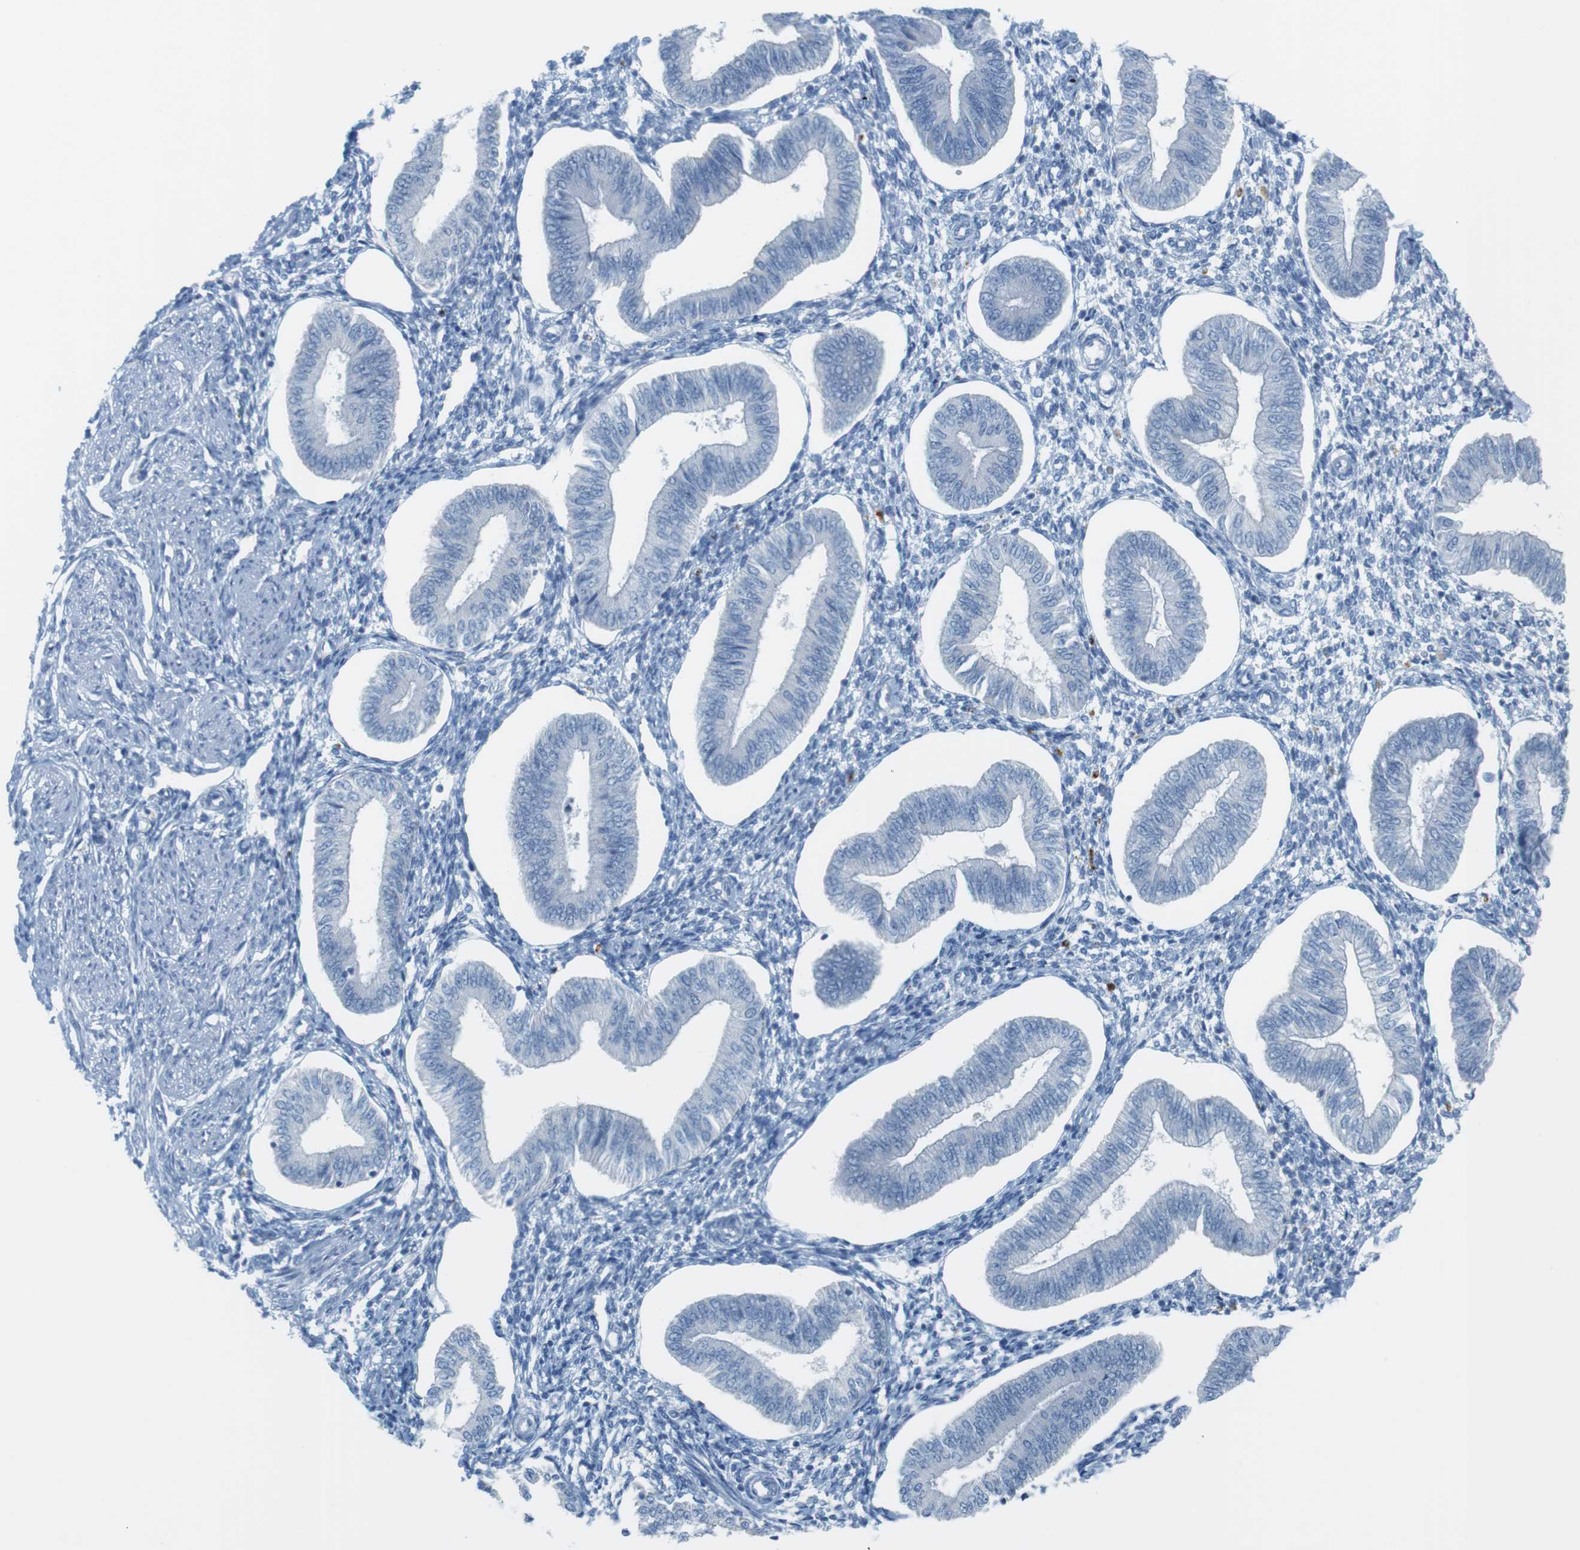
{"staining": {"intensity": "negative", "quantity": "none", "location": "none"}, "tissue": "endometrium", "cell_type": "Cells in endometrial stroma", "image_type": "normal", "snomed": [{"axis": "morphology", "description": "Normal tissue, NOS"}, {"axis": "topography", "description": "Endometrium"}], "caption": "An image of human endometrium is negative for staining in cells in endometrial stroma. (DAB IHC with hematoxylin counter stain).", "gene": "YIPF1", "patient": {"sex": "female", "age": 50}}